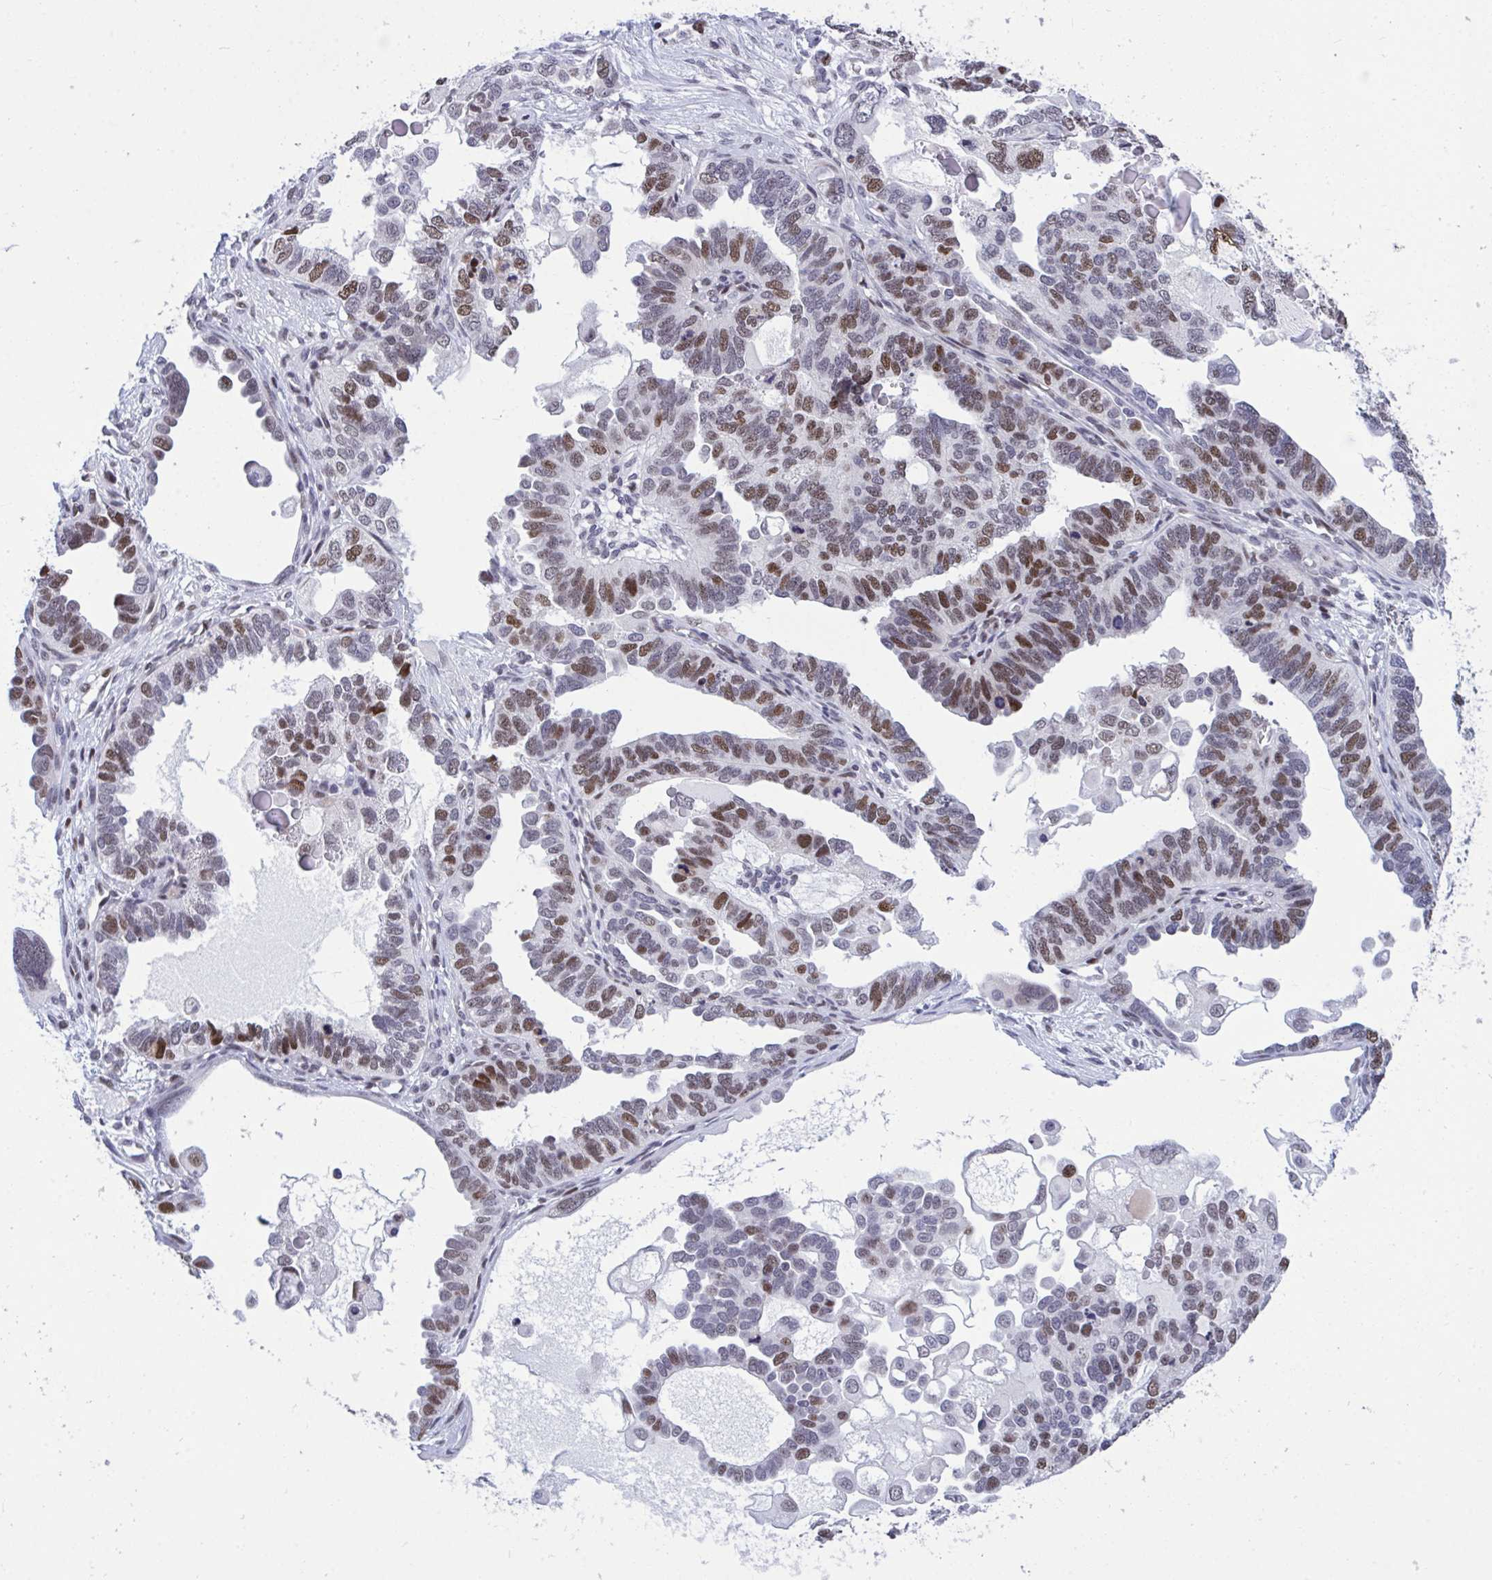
{"staining": {"intensity": "moderate", "quantity": "25%-75%", "location": "nuclear"}, "tissue": "ovarian cancer", "cell_type": "Tumor cells", "image_type": "cancer", "snomed": [{"axis": "morphology", "description": "Cystadenocarcinoma, serous, NOS"}, {"axis": "topography", "description": "Ovary"}], "caption": "Immunohistochemistry staining of ovarian cancer, which demonstrates medium levels of moderate nuclear staining in about 25%-75% of tumor cells indicating moderate nuclear protein expression. The staining was performed using DAB (brown) for protein detection and nuclei were counterstained in hematoxylin (blue).", "gene": "C1QL2", "patient": {"sex": "female", "age": 51}}